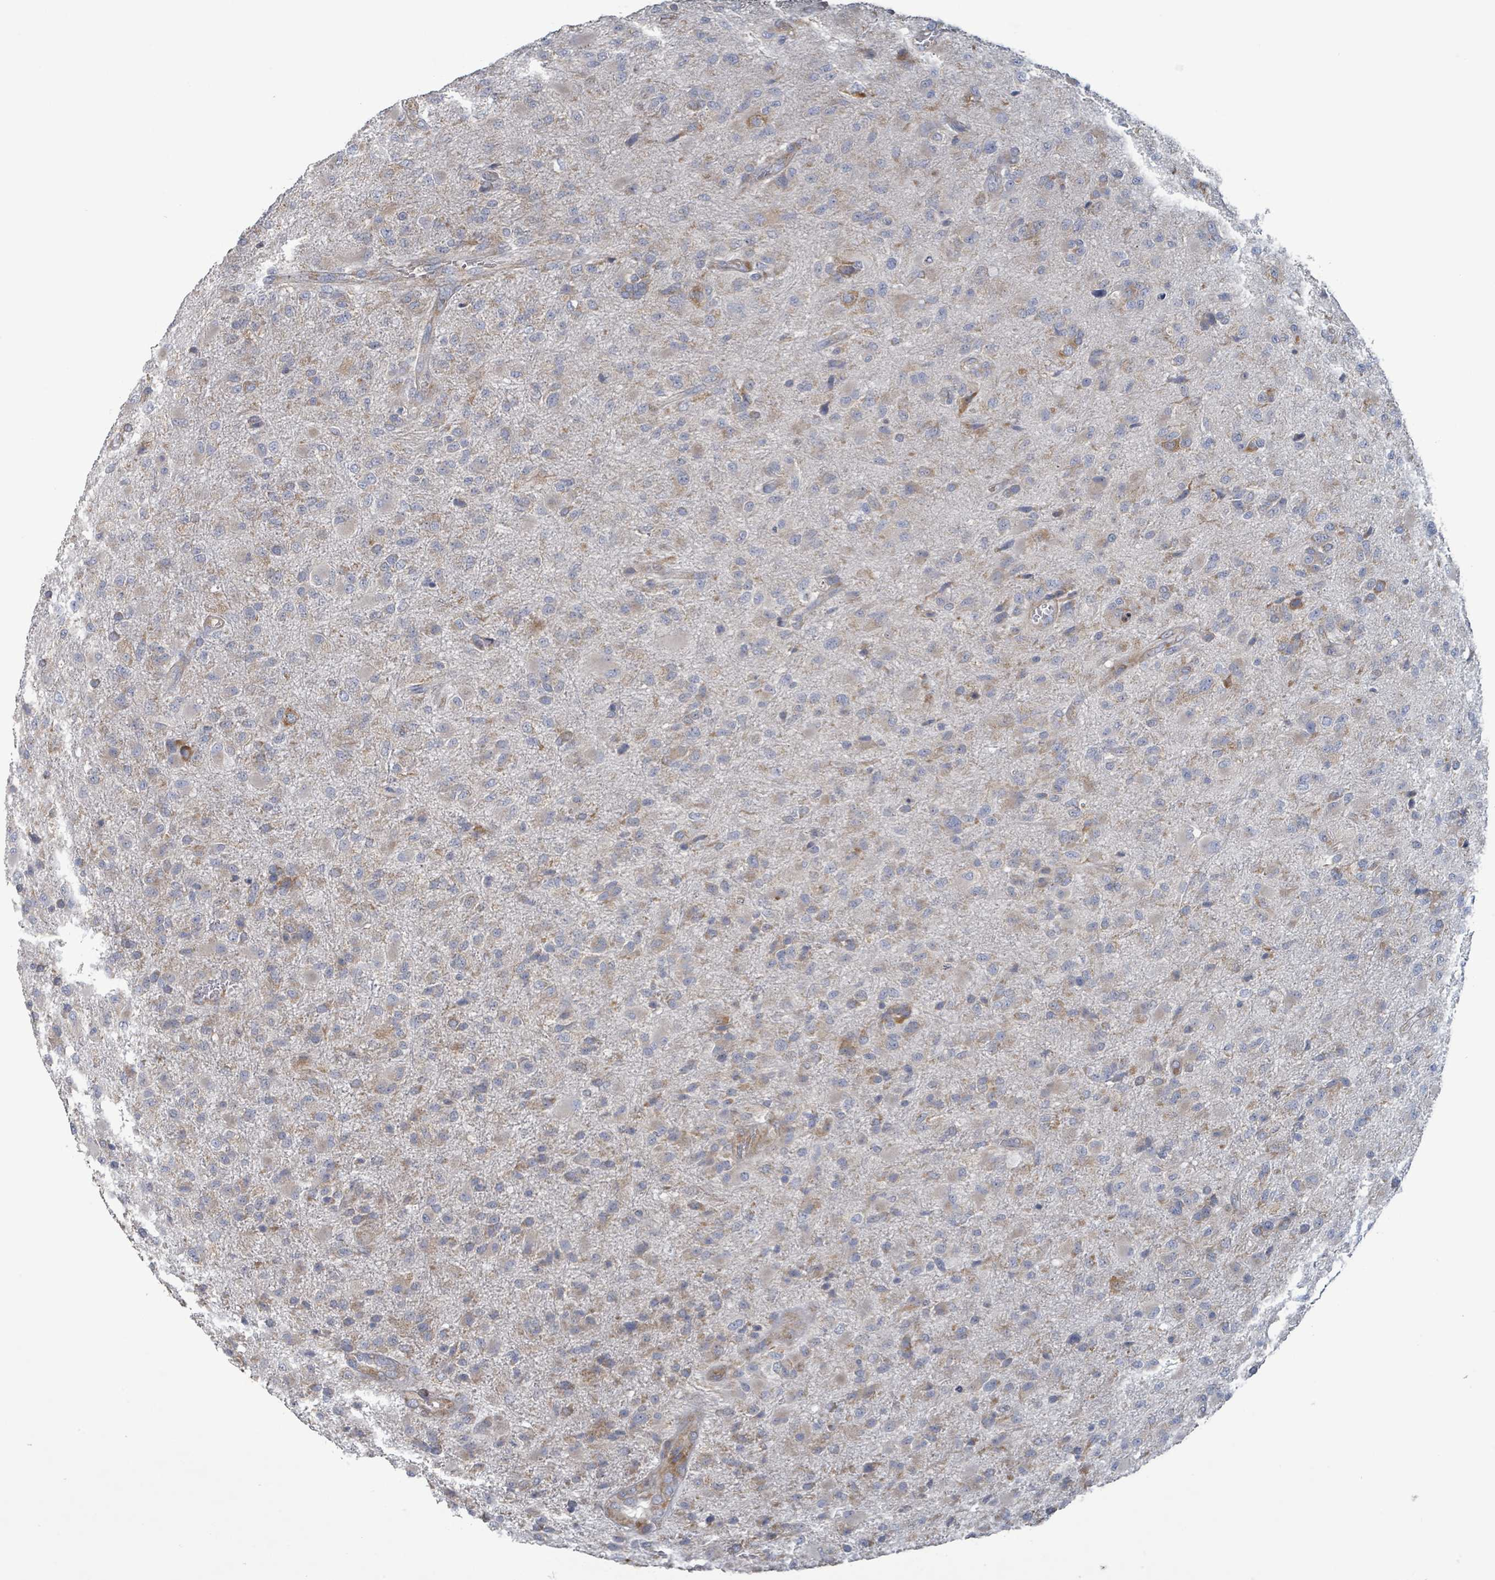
{"staining": {"intensity": "moderate", "quantity": "25%-75%", "location": "cytoplasmic/membranous"}, "tissue": "glioma", "cell_type": "Tumor cells", "image_type": "cancer", "snomed": [{"axis": "morphology", "description": "Glioma, malignant, Low grade"}, {"axis": "topography", "description": "Brain"}], "caption": "Immunohistochemical staining of low-grade glioma (malignant) shows moderate cytoplasmic/membranous protein staining in approximately 25%-75% of tumor cells.", "gene": "RPL32", "patient": {"sex": "male", "age": 65}}